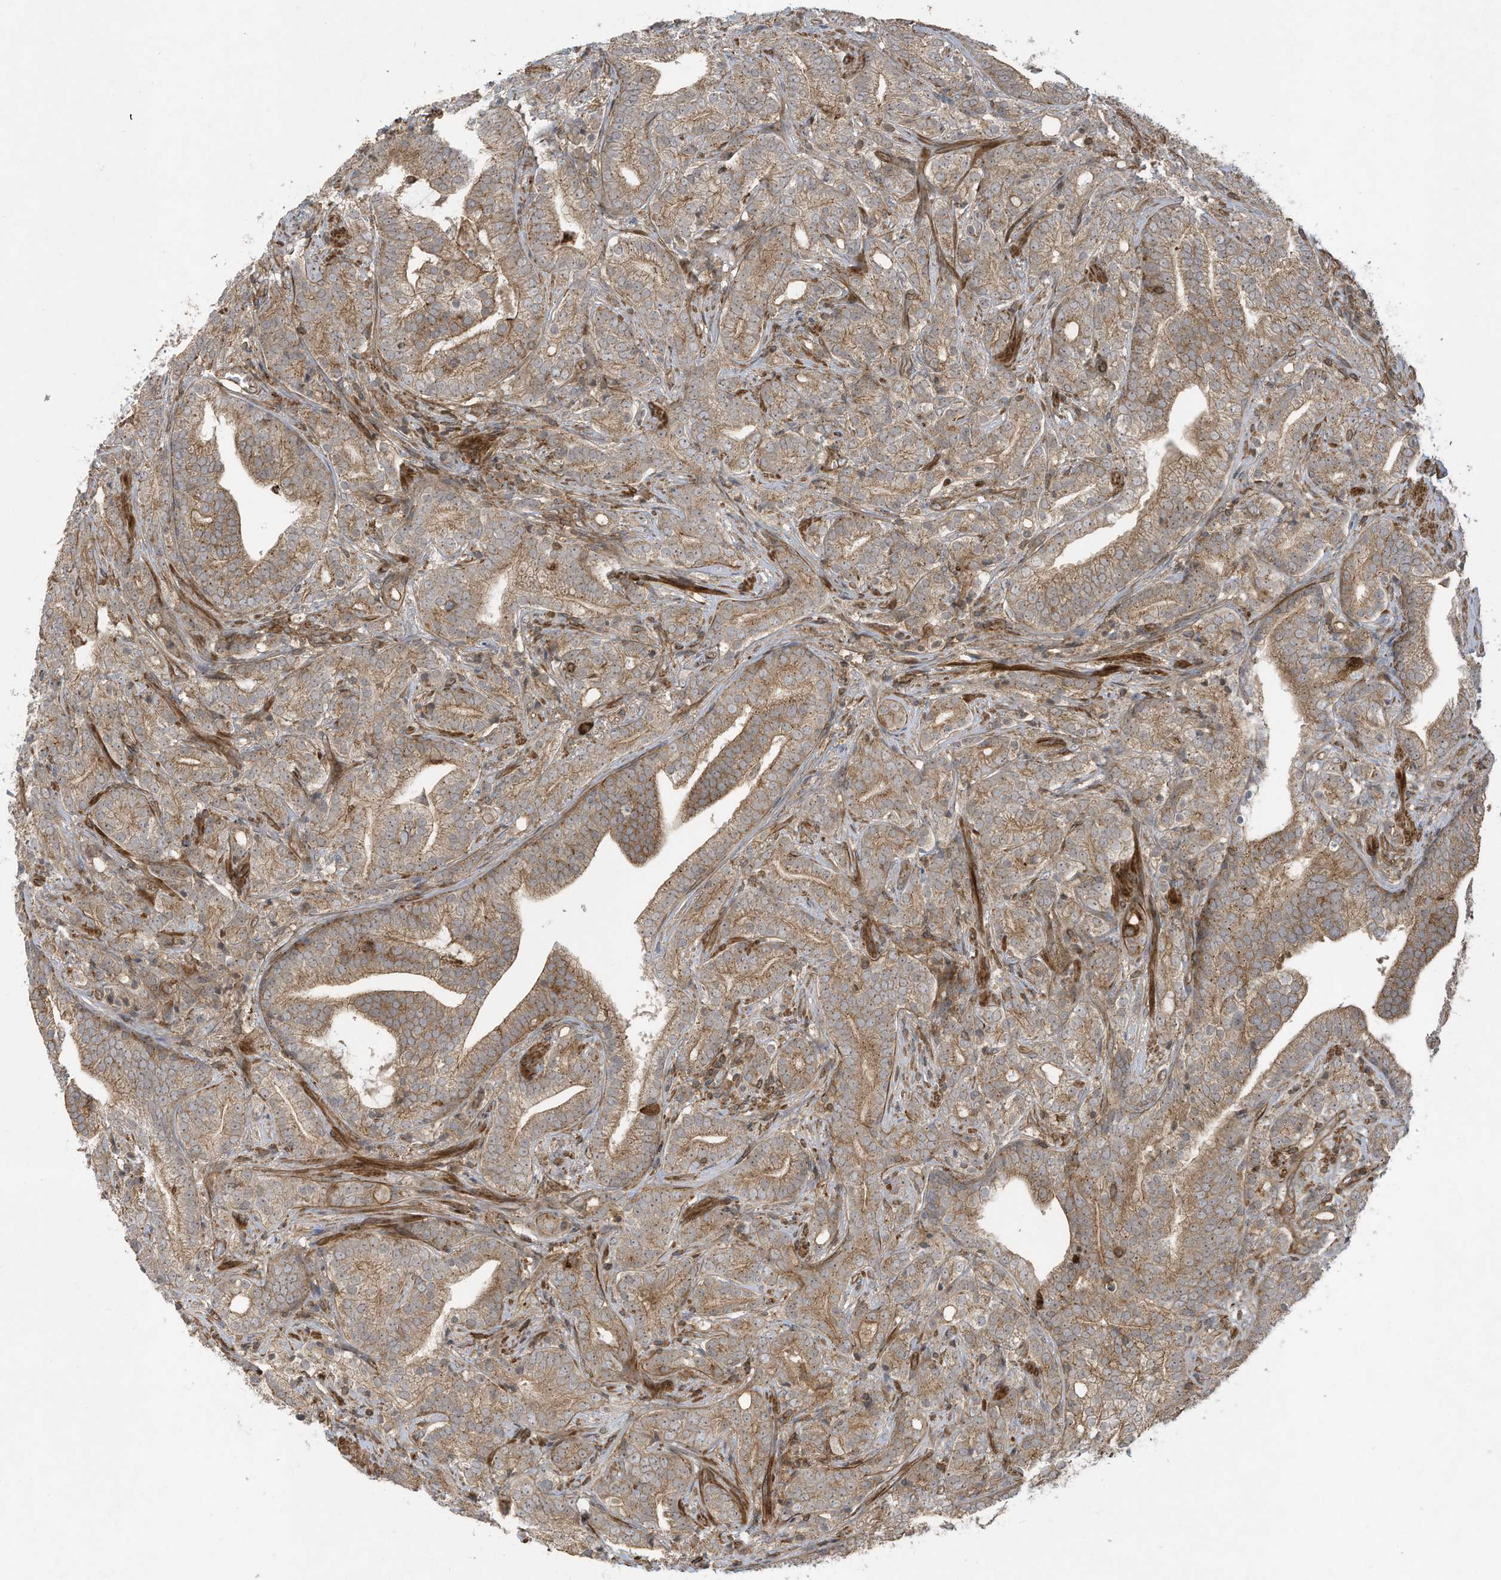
{"staining": {"intensity": "moderate", "quantity": ">75%", "location": "cytoplasmic/membranous"}, "tissue": "prostate cancer", "cell_type": "Tumor cells", "image_type": "cancer", "snomed": [{"axis": "morphology", "description": "Adenocarcinoma, High grade"}, {"axis": "topography", "description": "Prostate"}], "caption": "Moderate cytoplasmic/membranous protein positivity is appreciated in approximately >75% of tumor cells in prostate cancer (adenocarcinoma (high-grade)).", "gene": "DDIT4", "patient": {"sex": "male", "age": 57}}